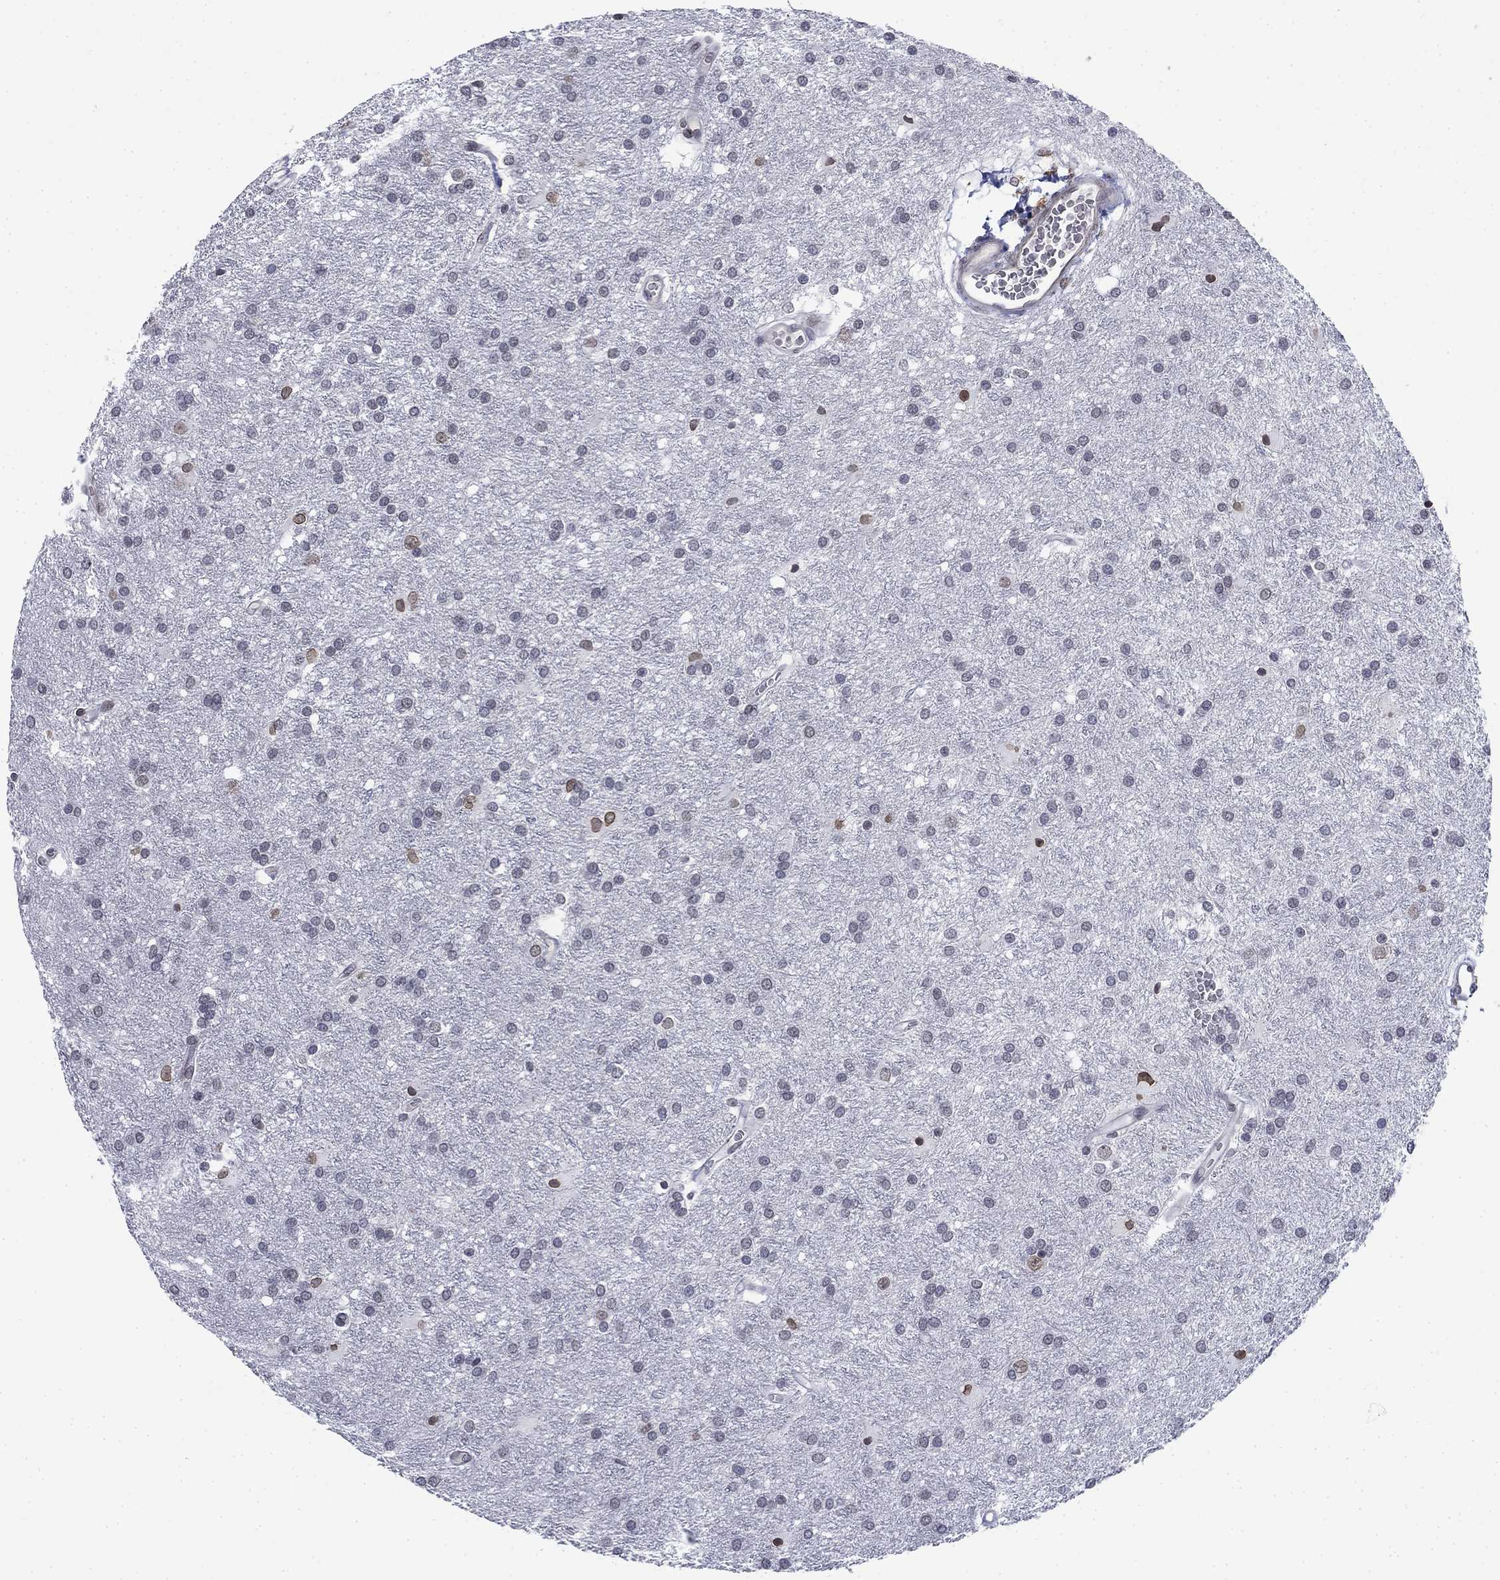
{"staining": {"intensity": "moderate", "quantity": "<25%", "location": "nuclear"}, "tissue": "glioma", "cell_type": "Tumor cells", "image_type": "cancer", "snomed": [{"axis": "morphology", "description": "Glioma, malignant, Low grade"}, {"axis": "topography", "description": "Brain"}], "caption": "Immunohistochemistry (DAB) staining of human low-grade glioma (malignant) exhibits moderate nuclear protein staining in approximately <25% of tumor cells.", "gene": "TOR1AIP1", "patient": {"sex": "female", "age": 32}}